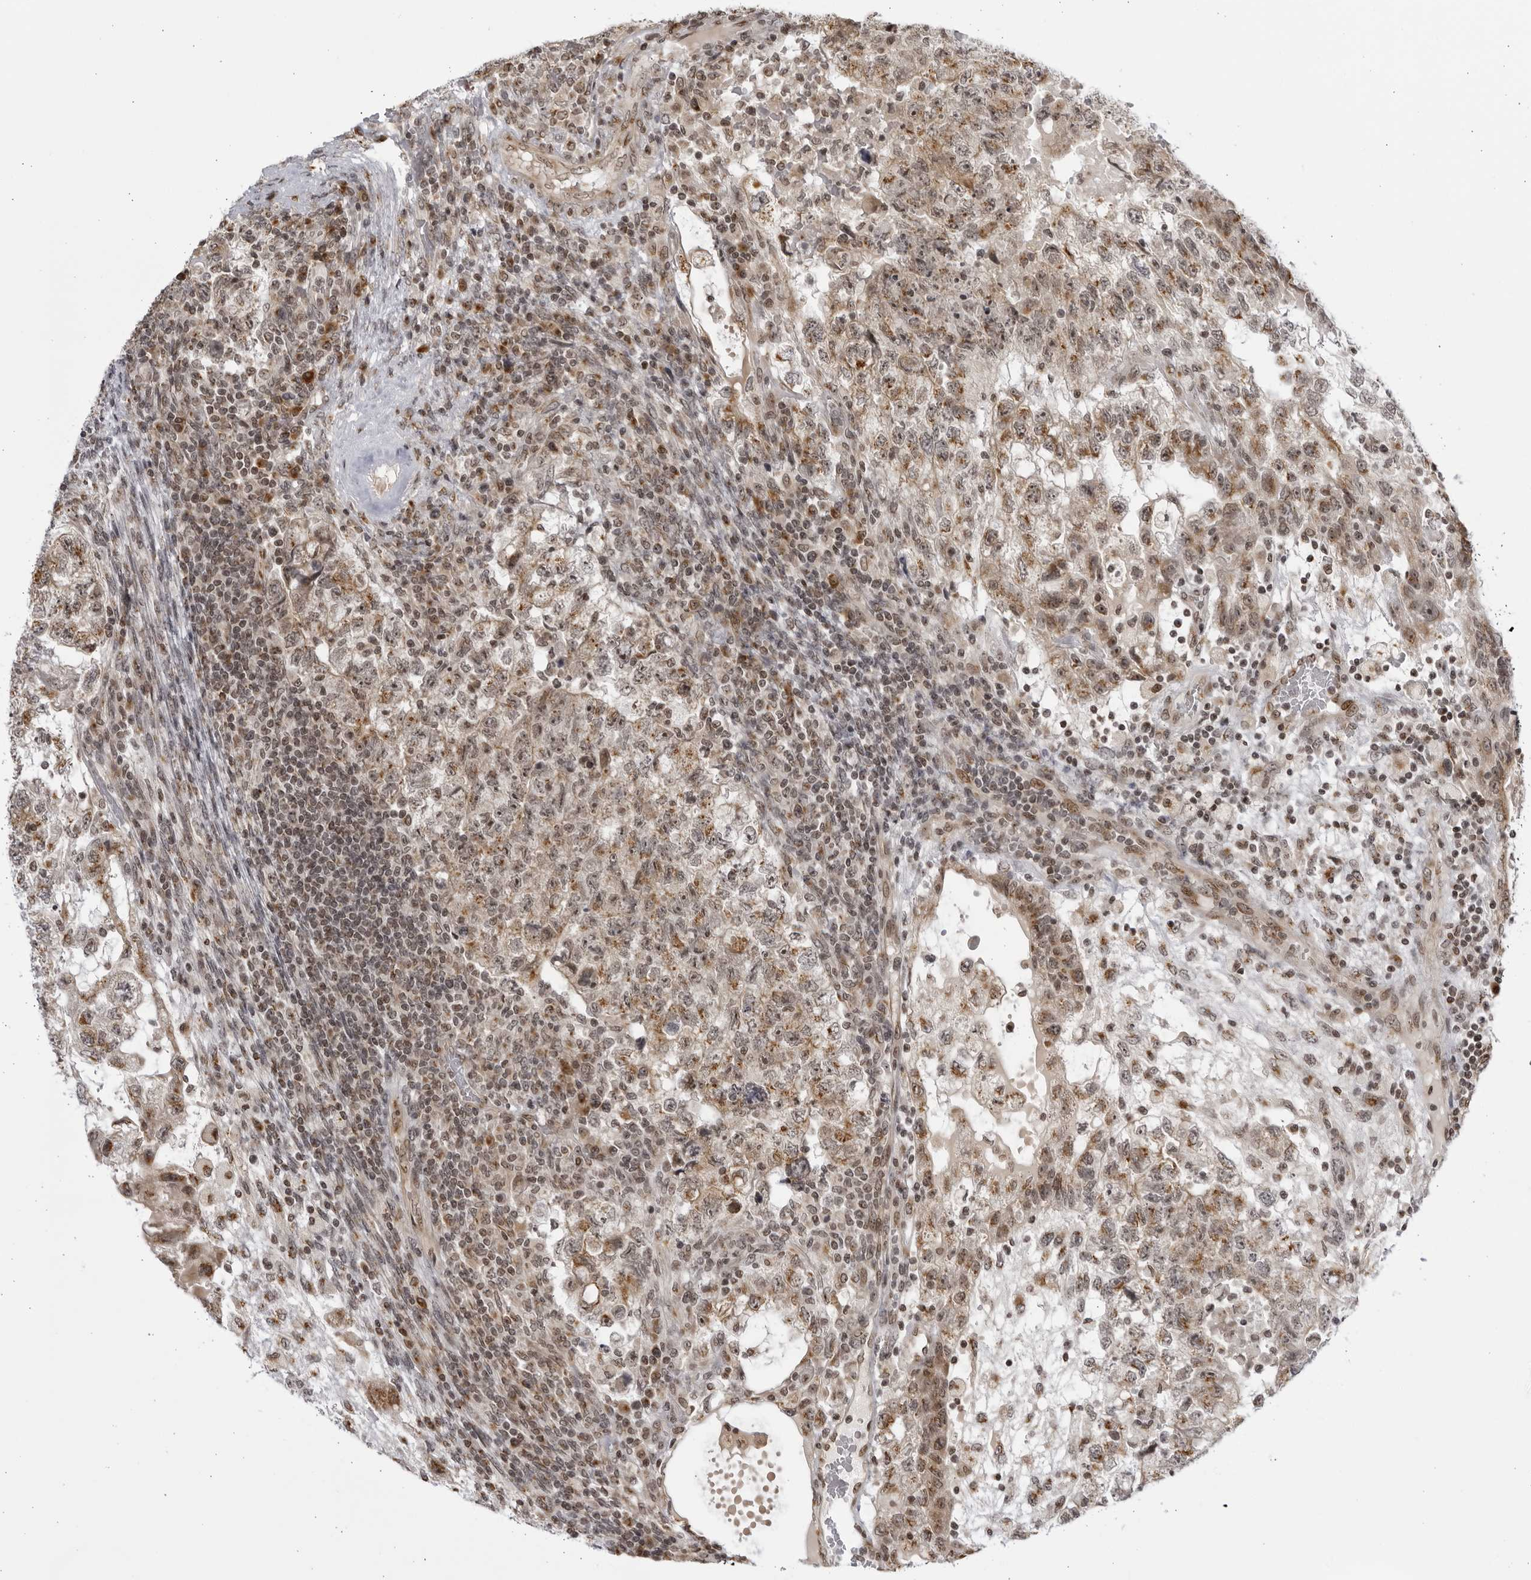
{"staining": {"intensity": "weak", "quantity": "25%-75%", "location": "cytoplasmic/membranous,nuclear"}, "tissue": "testis cancer", "cell_type": "Tumor cells", "image_type": "cancer", "snomed": [{"axis": "morphology", "description": "Carcinoma, Embryonal, NOS"}, {"axis": "topography", "description": "Testis"}], "caption": "Brown immunohistochemical staining in human testis embryonal carcinoma displays weak cytoplasmic/membranous and nuclear expression in approximately 25%-75% of tumor cells.", "gene": "RASGEF1C", "patient": {"sex": "male", "age": 36}}